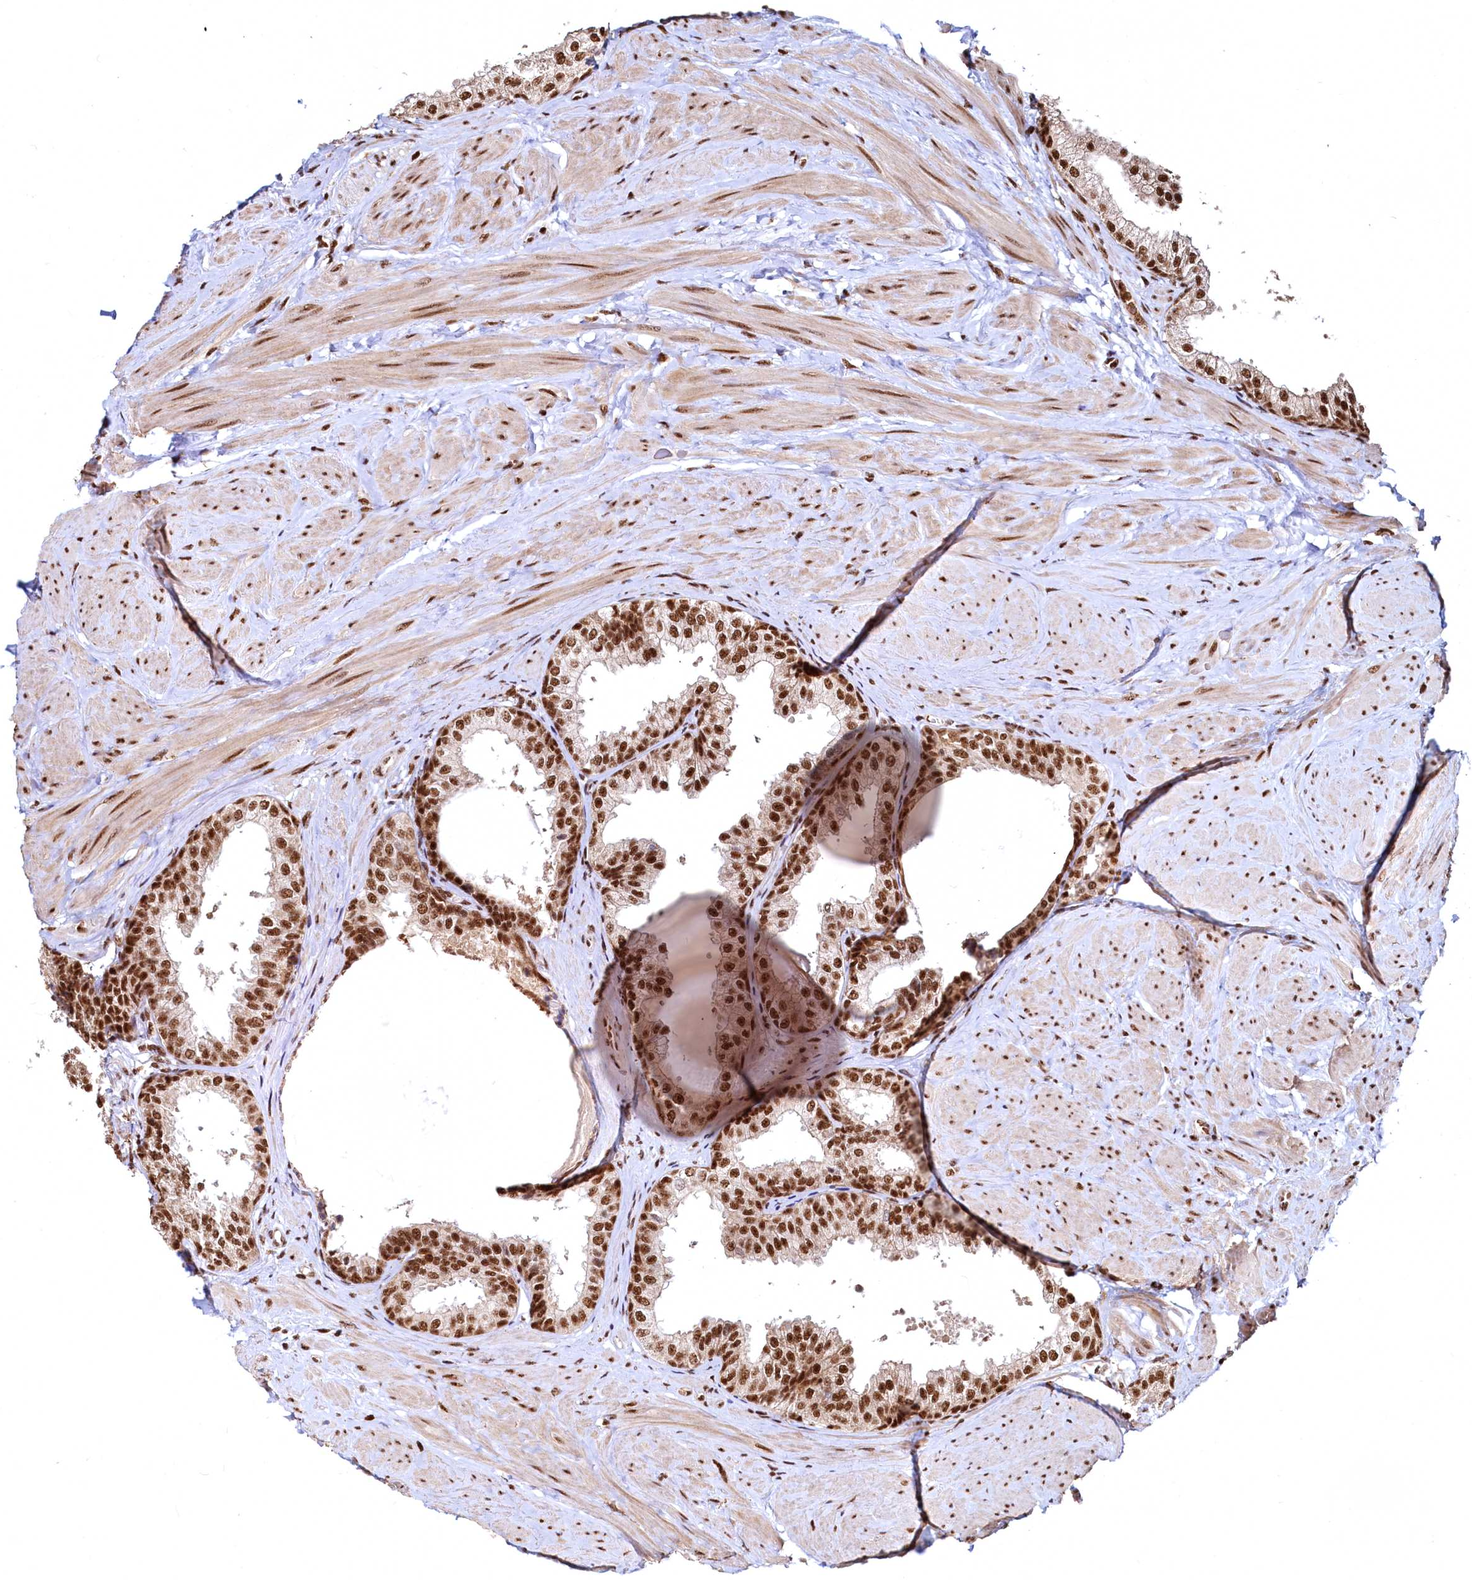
{"staining": {"intensity": "strong", "quantity": ">75%", "location": "nuclear"}, "tissue": "prostate", "cell_type": "Glandular cells", "image_type": "normal", "snomed": [{"axis": "morphology", "description": "Normal tissue, NOS"}, {"axis": "topography", "description": "Prostate"}], "caption": "Strong nuclear protein positivity is present in approximately >75% of glandular cells in prostate. (brown staining indicates protein expression, while blue staining denotes nuclei).", "gene": "RSRC2", "patient": {"sex": "male", "age": 48}}